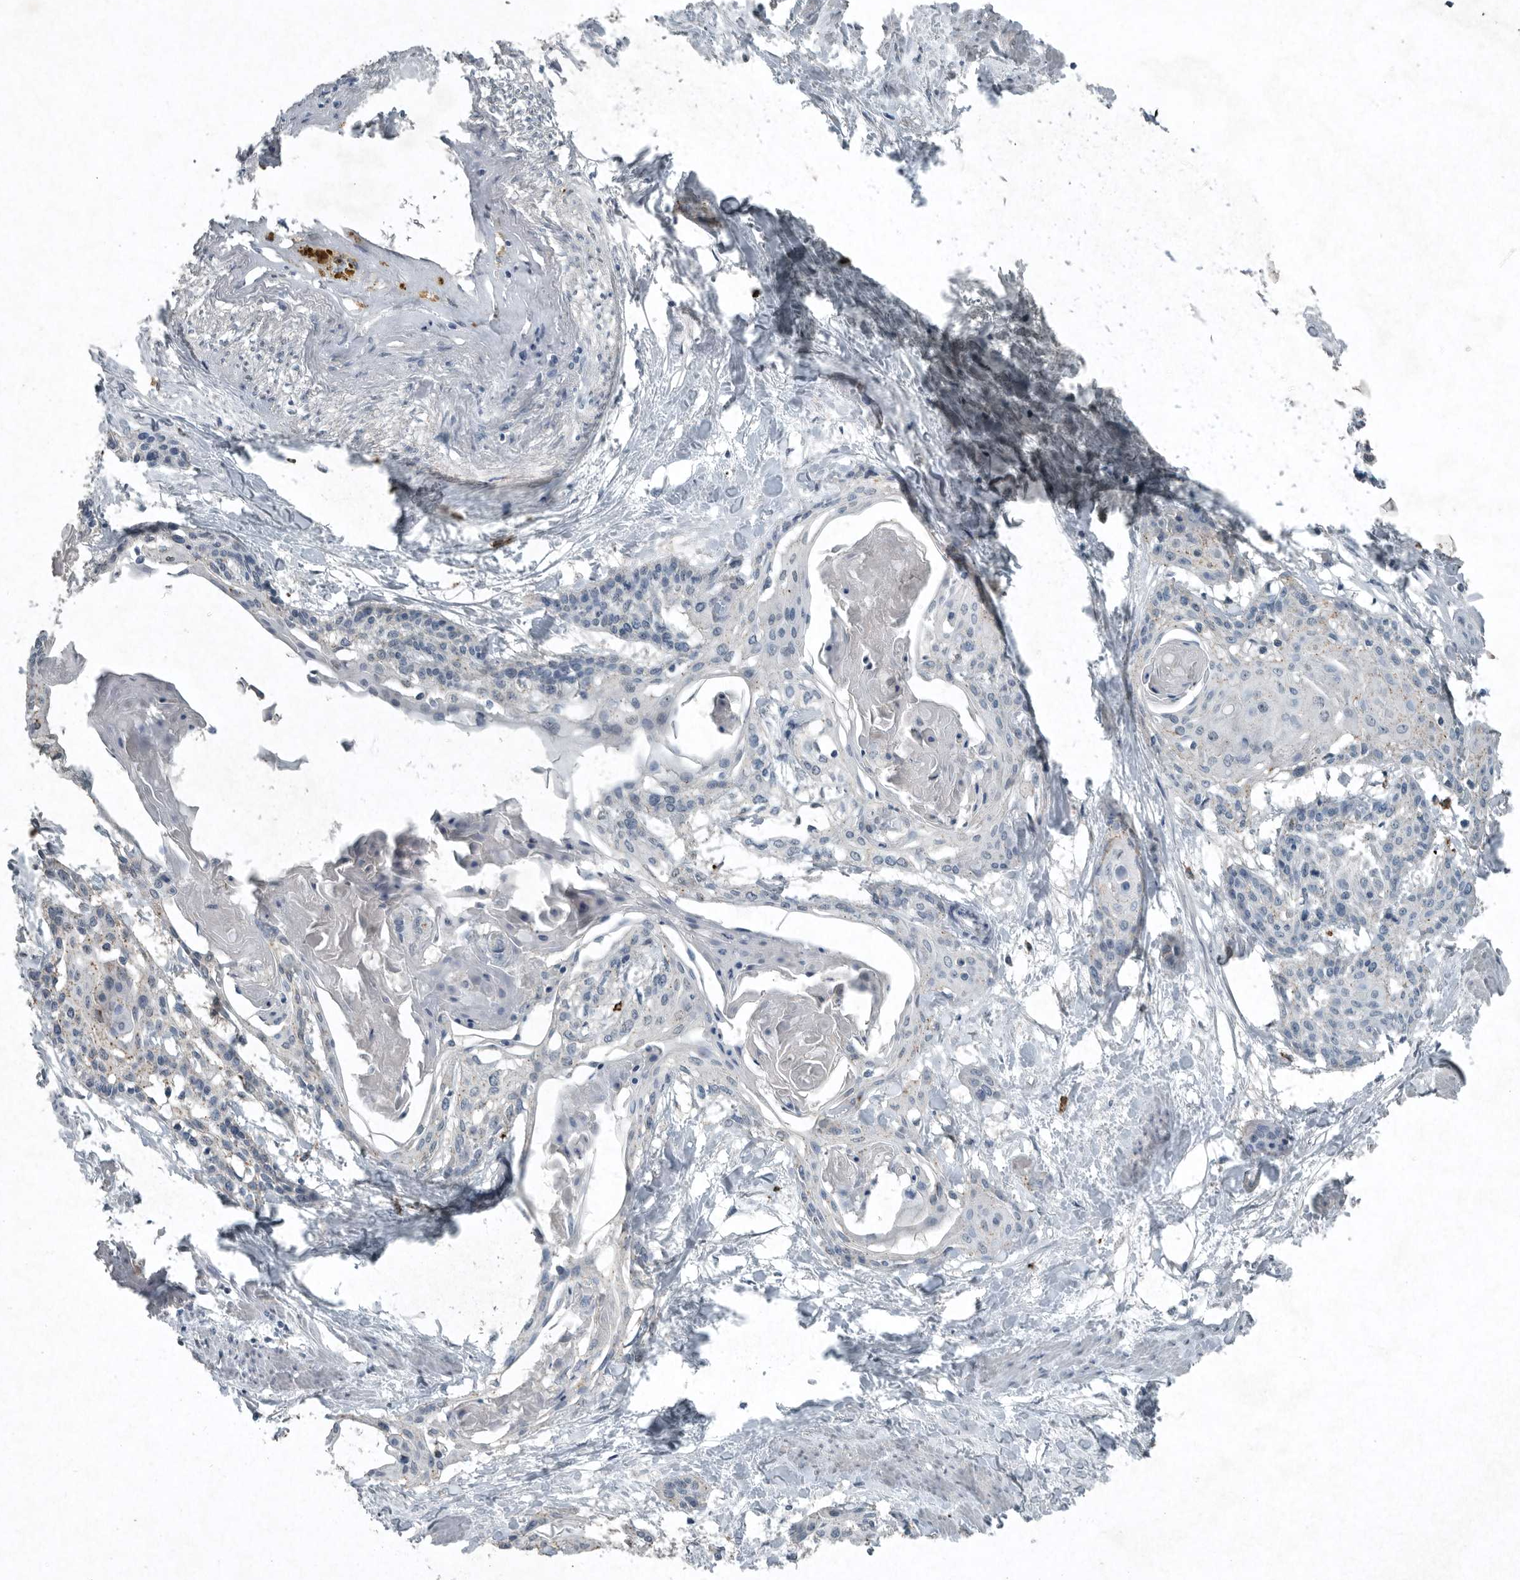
{"staining": {"intensity": "negative", "quantity": "none", "location": "none"}, "tissue": "cervical cancer", "cell_type": "Tumor cells", "image_type": "cancer", "snomed": [{"axis": "morphology", "description": "Squamous cell carcinoma, NOS"}, {"axis": "topography", "description": "Cervix"}], "caption": "Human squamous cell carcinoma (cervical) stained for a protein using immunohistochemistry (IHC) demonstrates no expression in tumor cells.", "gene": "IL20", "patient": {"sex": "female", "age": 57}}